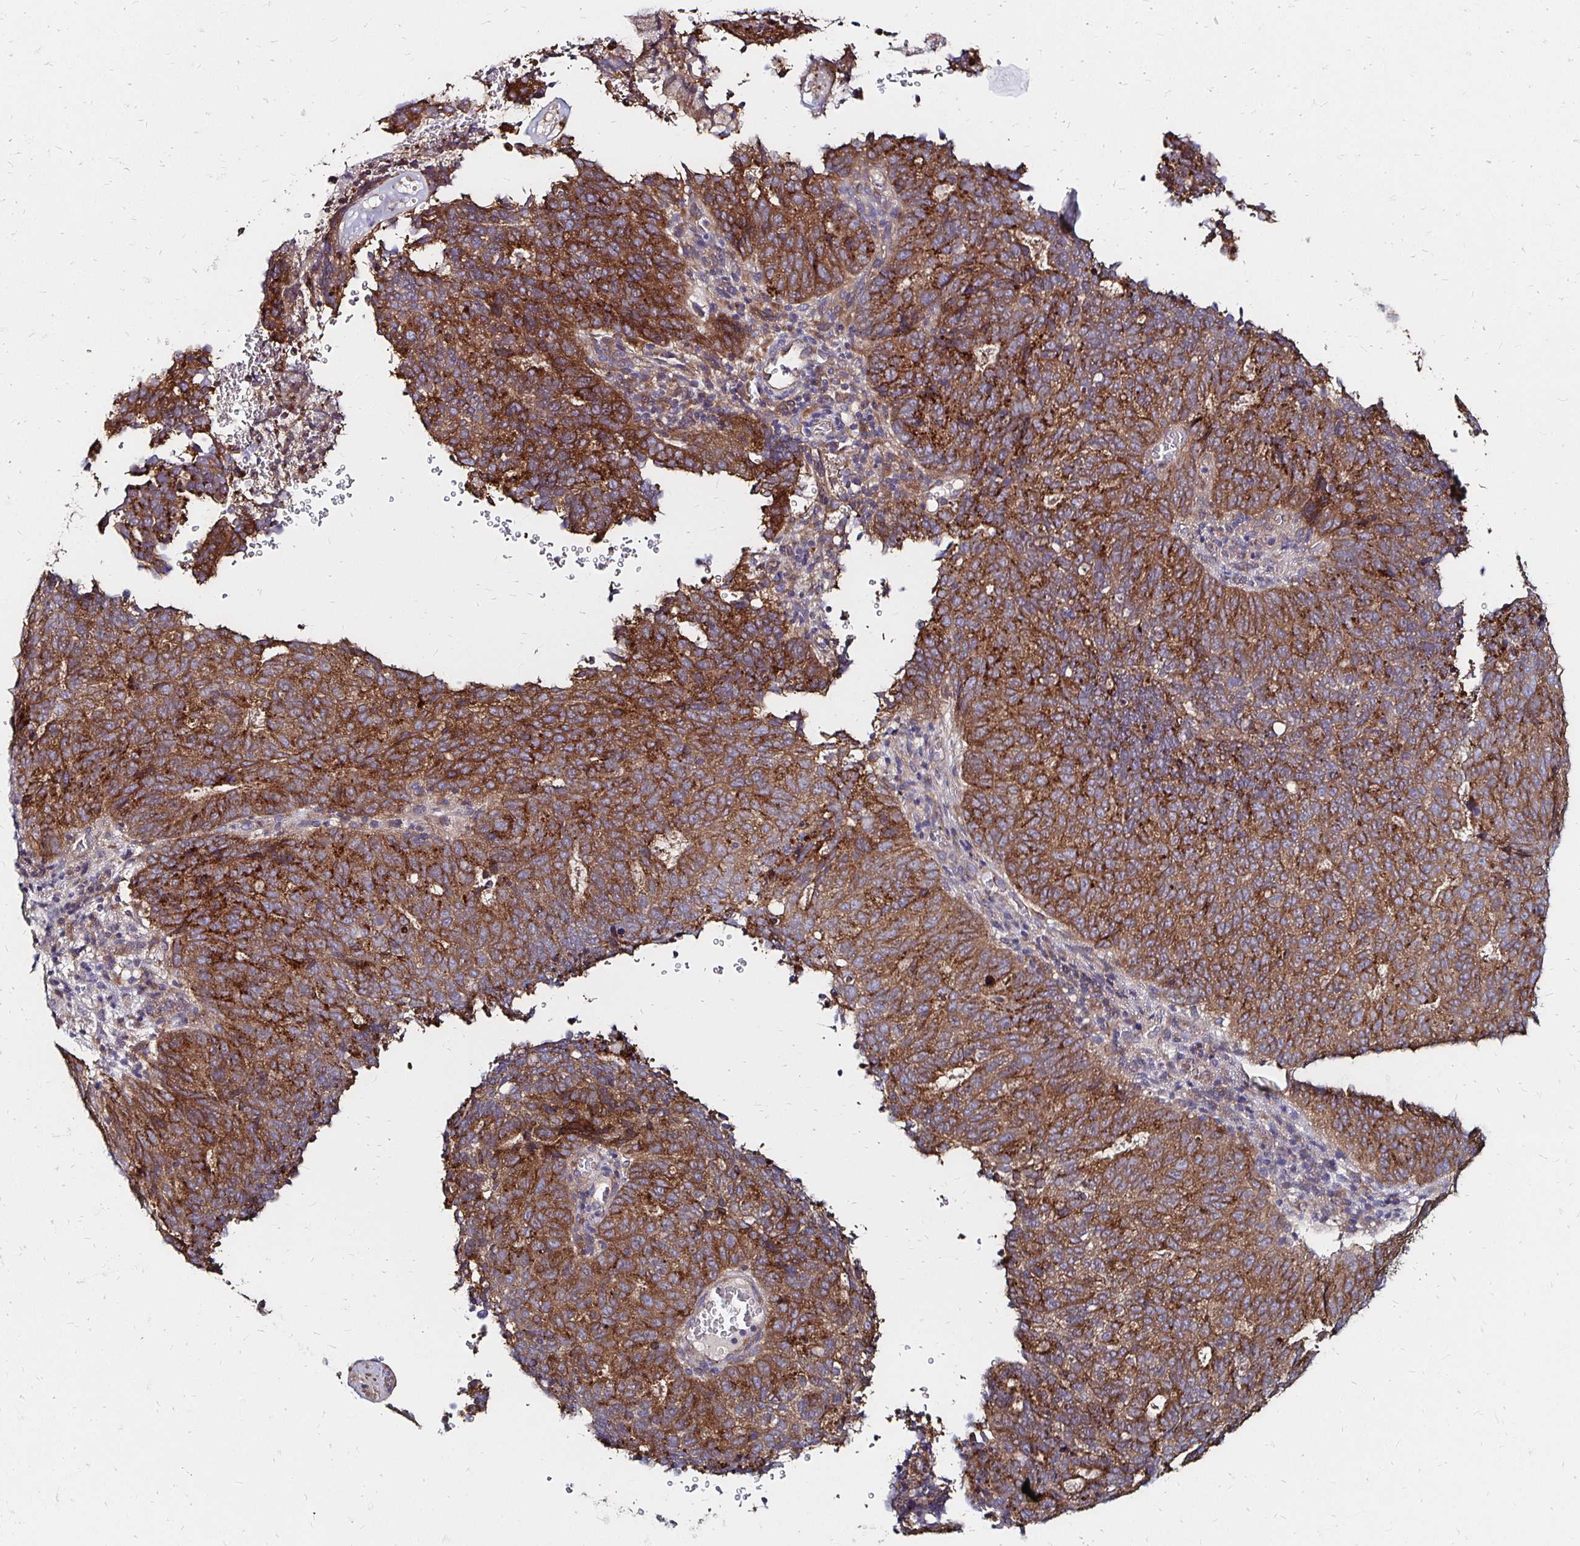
{"staining": {"intensity": "strong", "quantity": ">75%", "location": "cytoplasmic/membranous"}, "tissue": "cervical cancer", "cell_type": "Tumor cells", "image_type": "cancer", "snomed": [{"axis": "morphology", "description": "Adenocarcinoma, NOS"}, {"axis": "topography", "description": "Cervix"}], "caption": "Immunohistochemistry (IHC) (DAB (3,3'-diaminobenzidine)) staining of human cervical cancer displays strong cytoplasmic/membranous protein positivity in approximately >75% of tumor cells.", "gene": "NCSTN", "patient": {"sex": "female", "age": 38}}